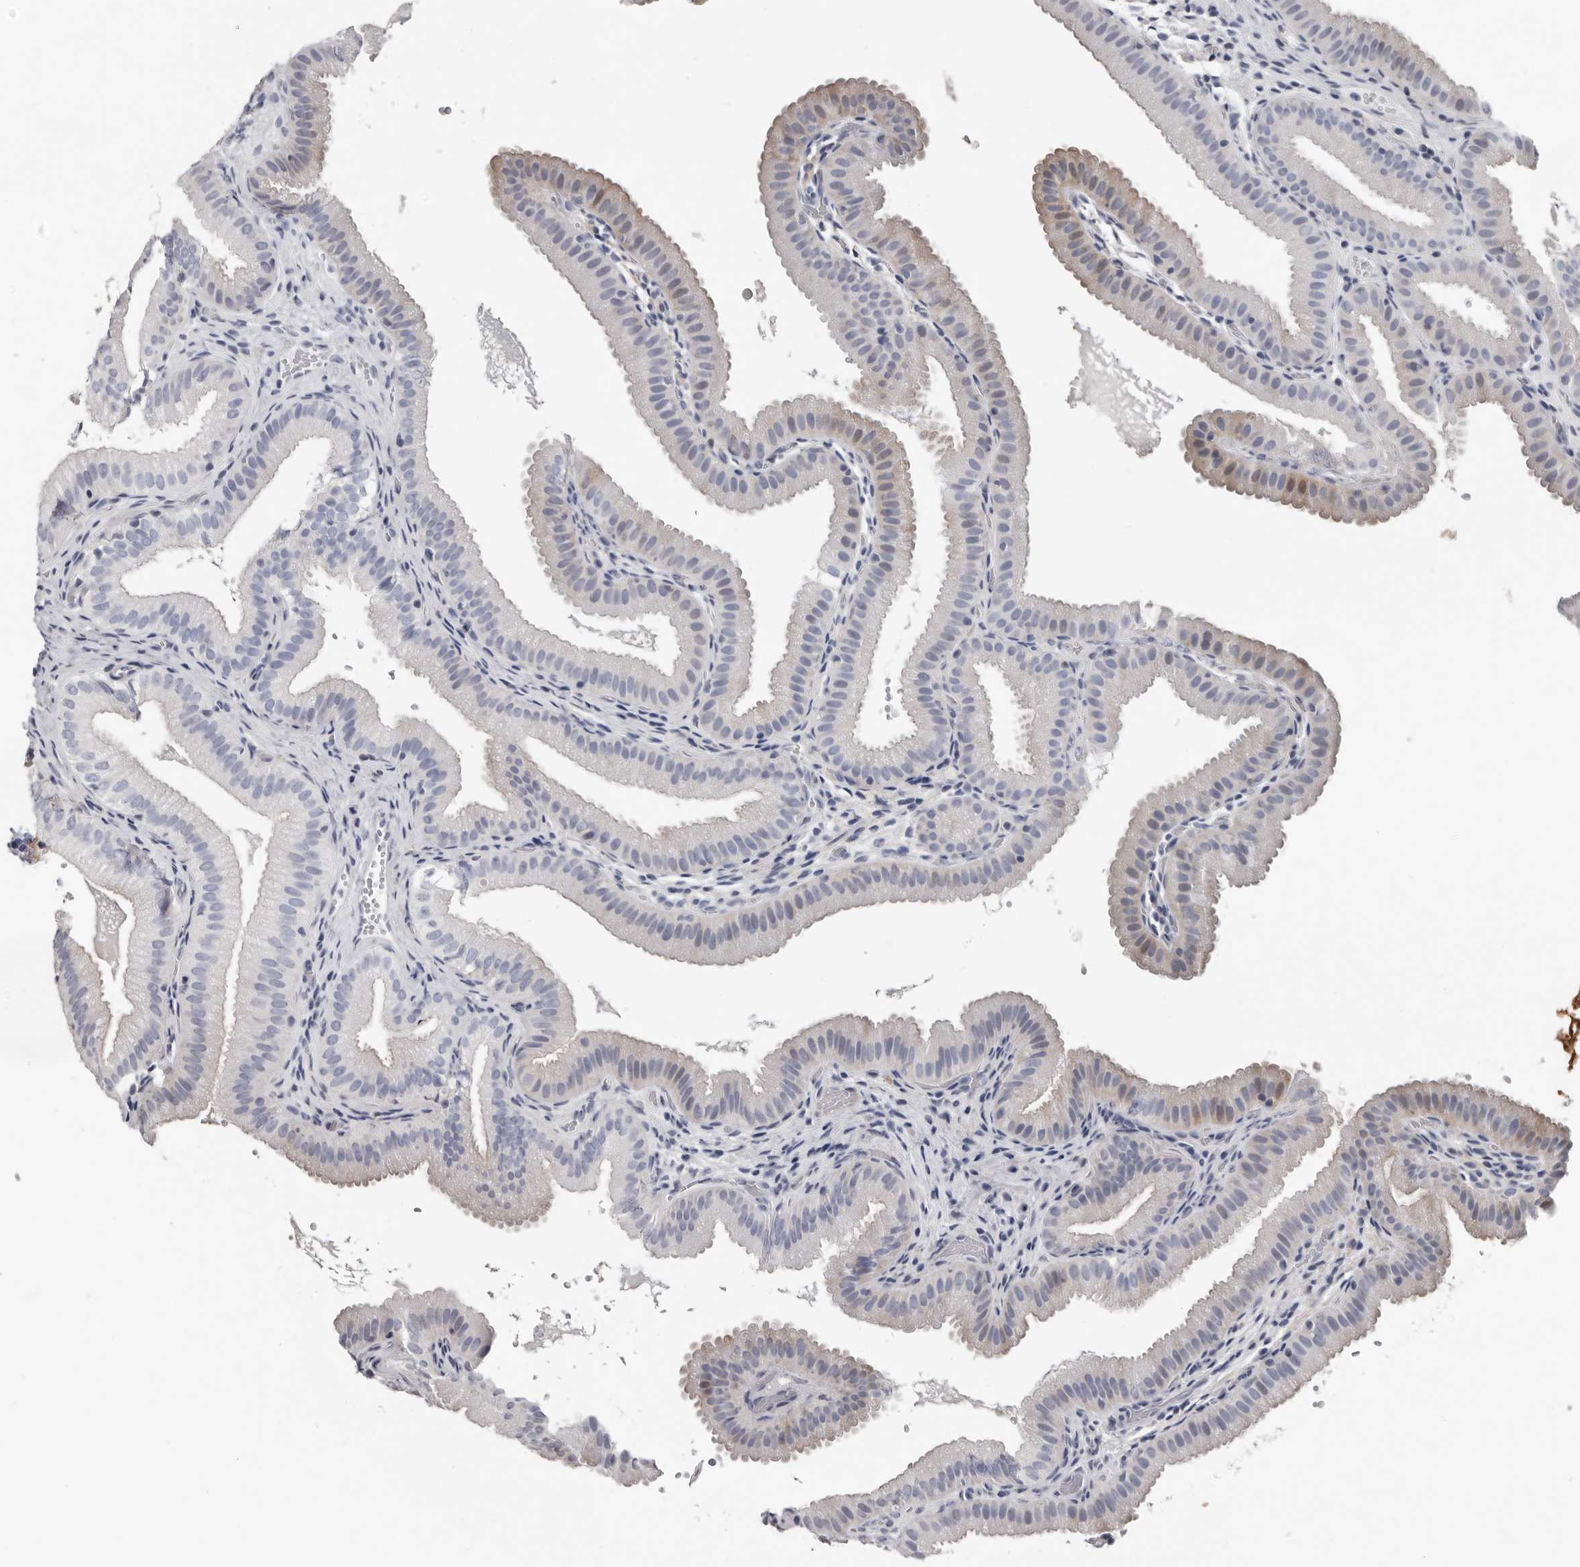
{"staining": {"intensity": "weak", "quantity": "<25%", "location": "cytoplasmic/membranous"}, "tissue": "gallbladder", "cell_type": "Glandular cells", "image_type": "normal", "snomed": [{"axis": "morphology", "description": "Normal tissue, NOS"}, {"axis": "topography", "description": "Gallbladder"}], "caption": "Glandular cells are negative for brown protein staining in unremarkable gallbladder. (Brightfield microscopy of DAB (3,3'-diaminobenzidine) immunohistochemistry (IHC) at high magnification).", "gene": "FABP7", "patient": {"sex": "female", "age": 30}}